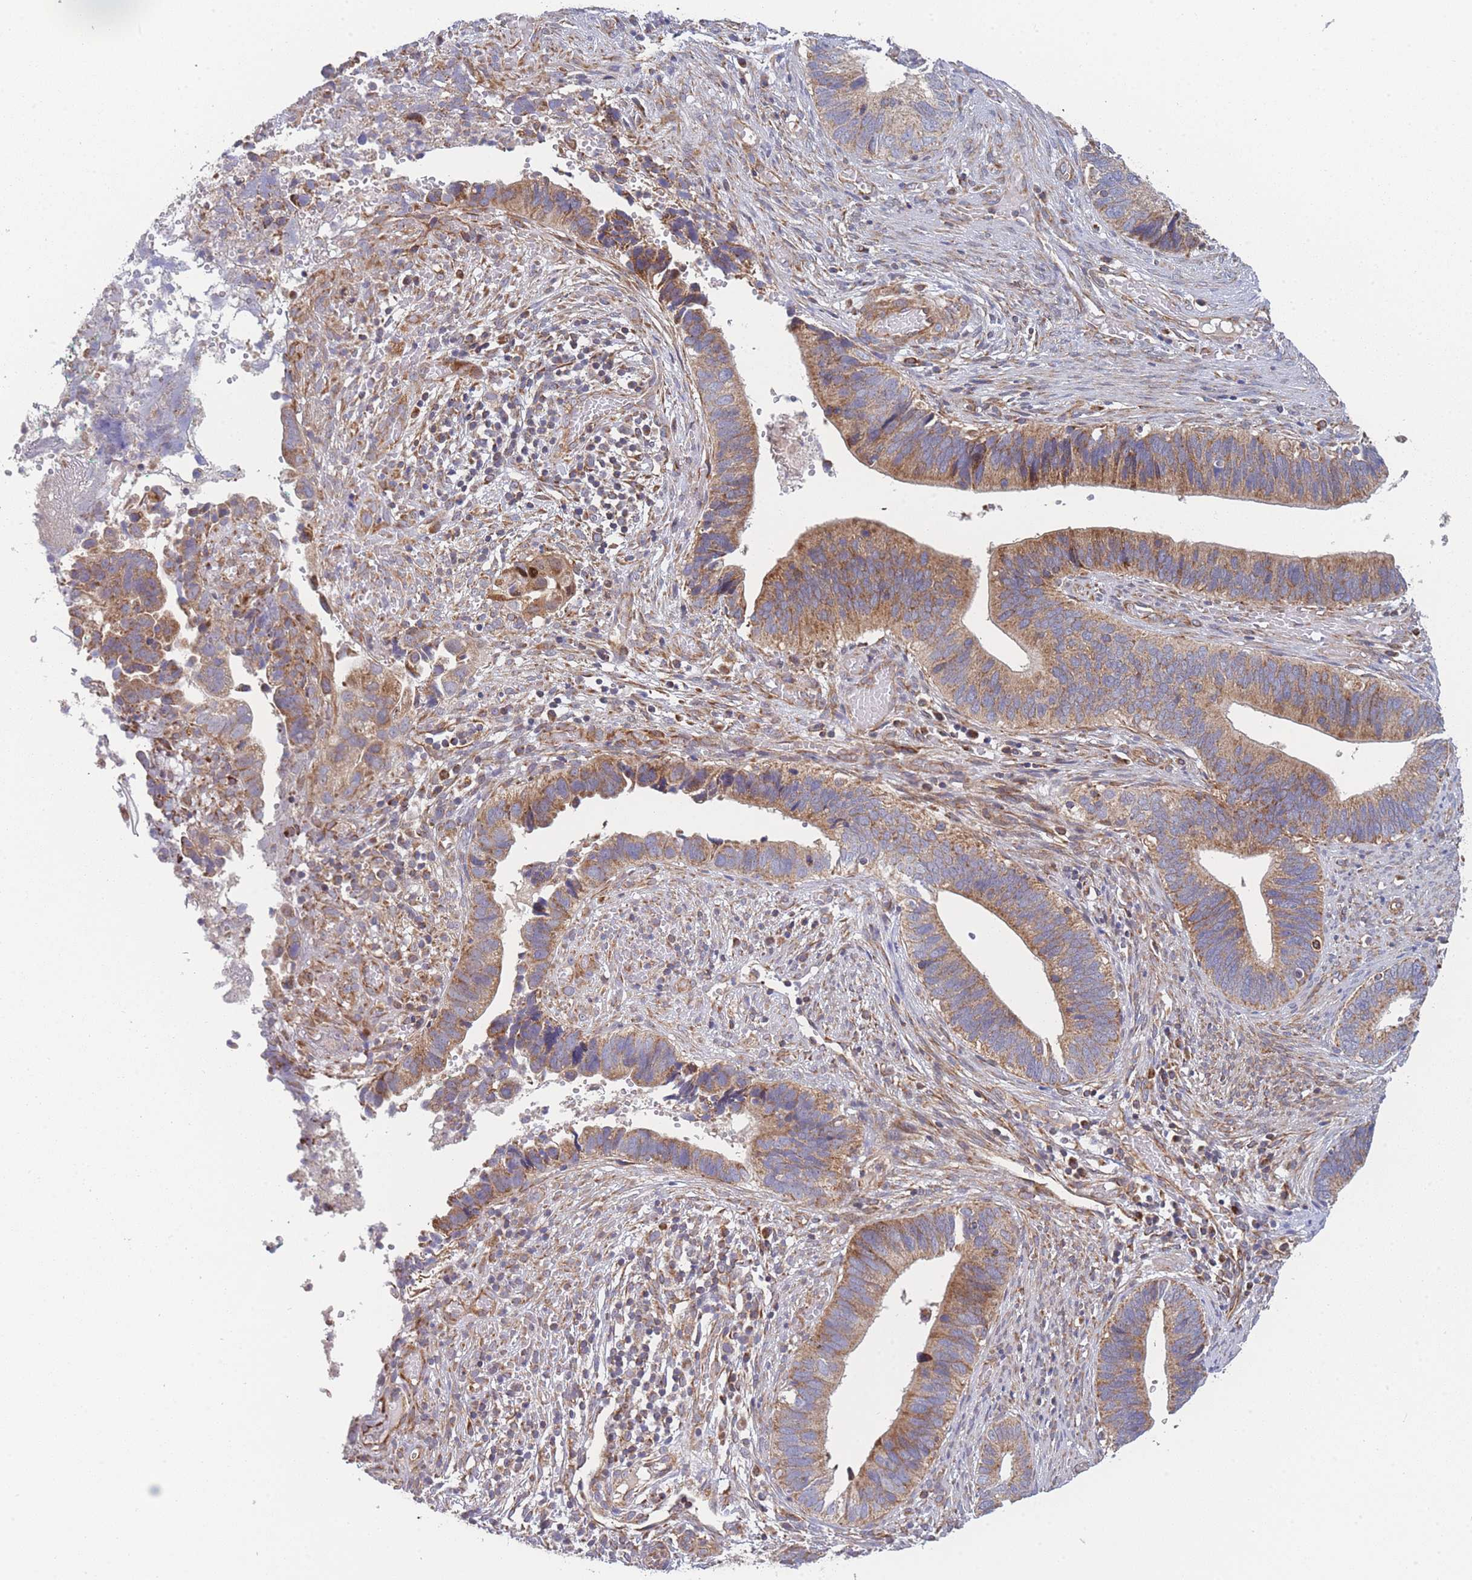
{"staining": {"intensity": "moderate", "quantity": ">75%", "location": "cytoplasmic/membranous"}, "tissue": "cervical cancer", "cell_type": "Tumor cells", "image_type": "cancer", "snomed": [{"axis": "morphology", "description": "Adenocarcinoma, NOS"}, {"axis": "topography", "description": "Cervix"}], "caption": "Immunohistochemistry (DAB) staining of human cervical cancer (adenocarcinoma) displays moderate cytoplasmic/membranous protein staining in about >75% of tumor cells.", "gene": "MTRES1", "patient": {"sex": "female", "age": 42}}